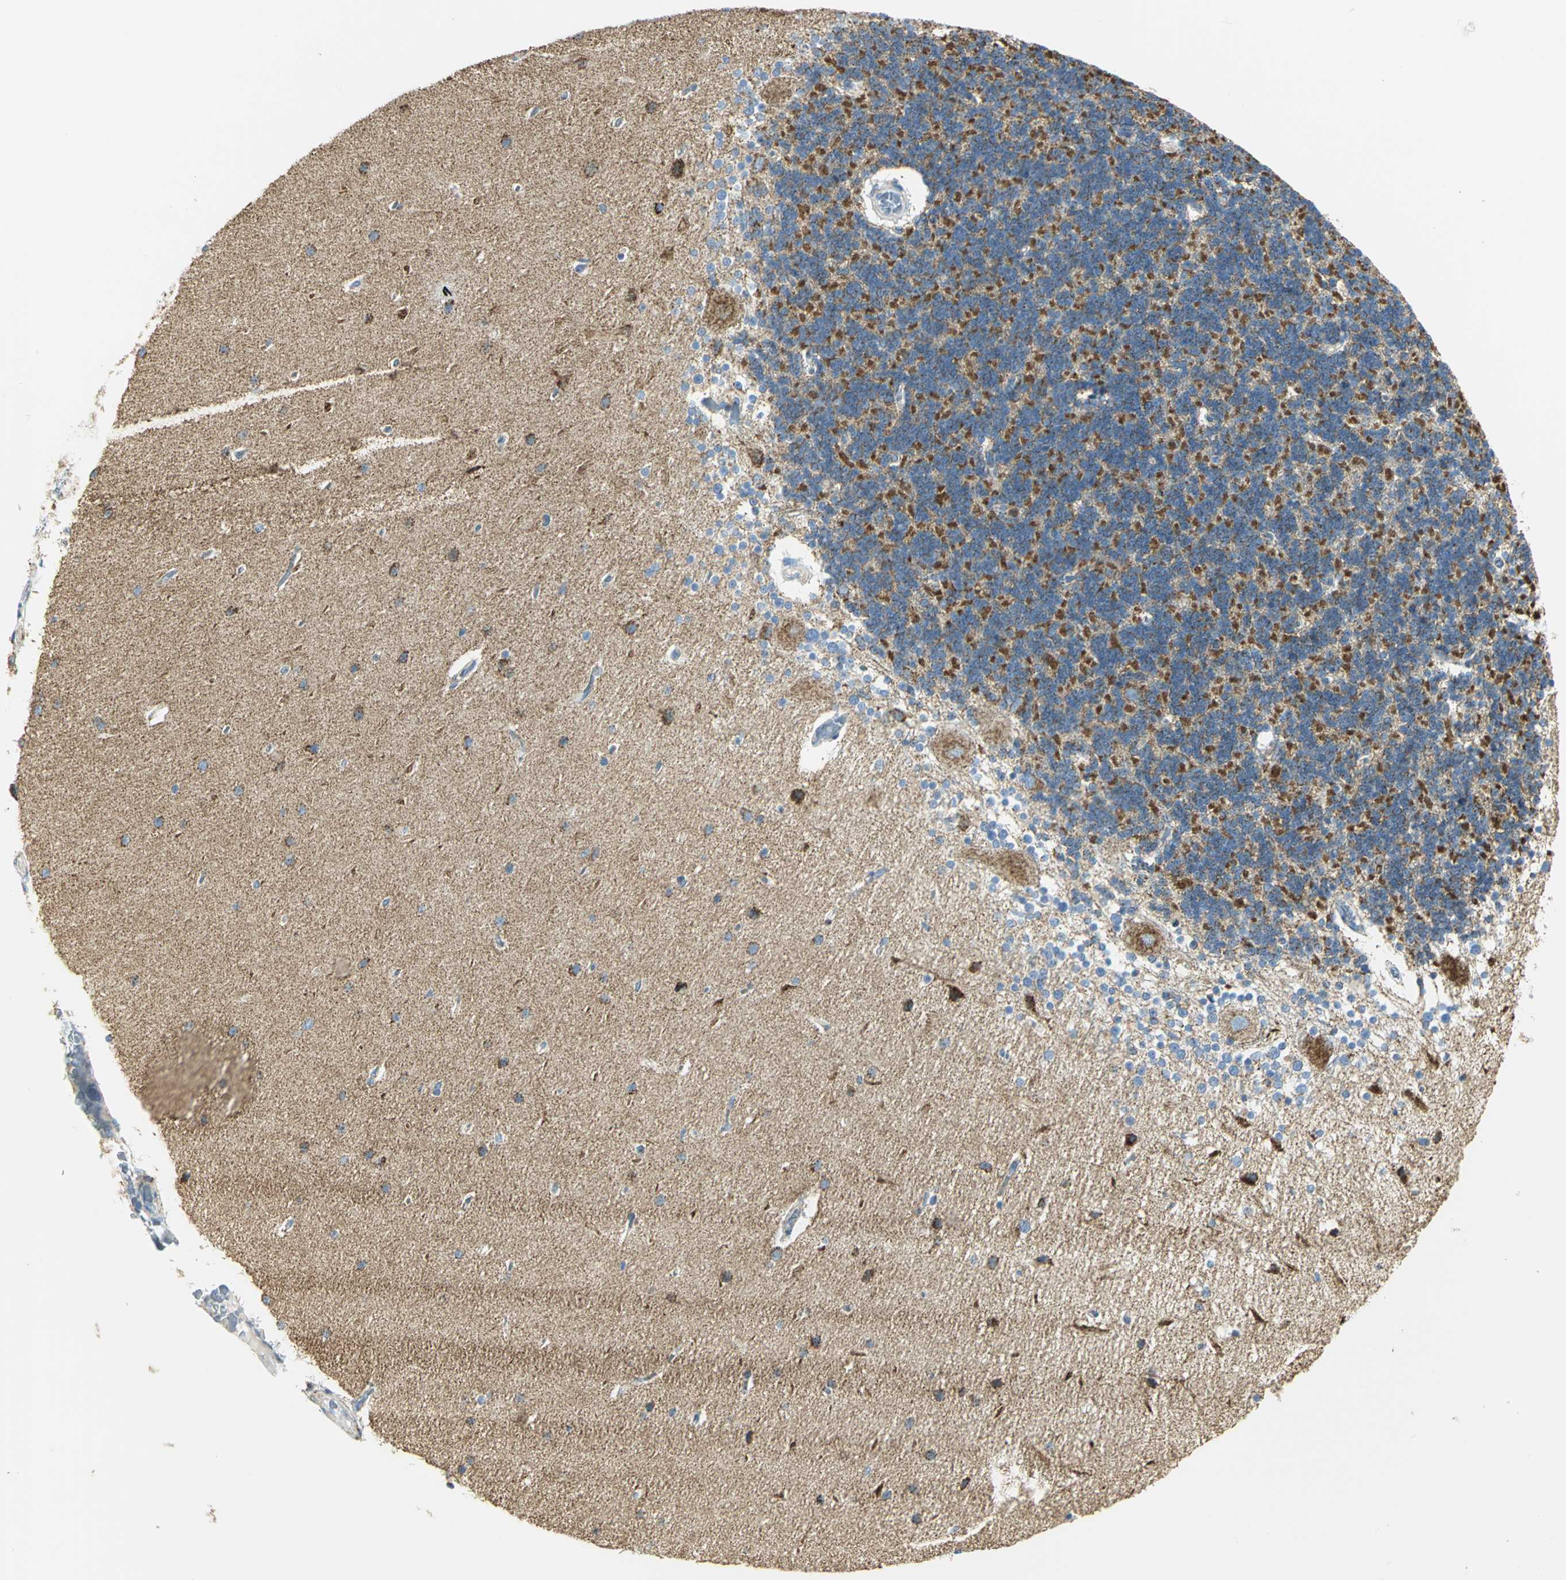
{"staining": {"intensity": "moderate", "quantity": "<25%", "location": "cytoplasmic/membranous"}, "tissue": "cerebellum", "cell_type": "Cells in granular layer", "image_type": "normal", "snomed": [{"axis": "morphology", "description": "Normal tissue, NOS"}, {"axis": "topography", "description": "Cerebellum"}], "caption": "Protein staining reveals moderate cytoplasmic/membranous positivity in about <25% of cells in granular layer in normal cerebellum.", "gene": "NTRK1", "patient": {"sex": "female", "age": 54}}